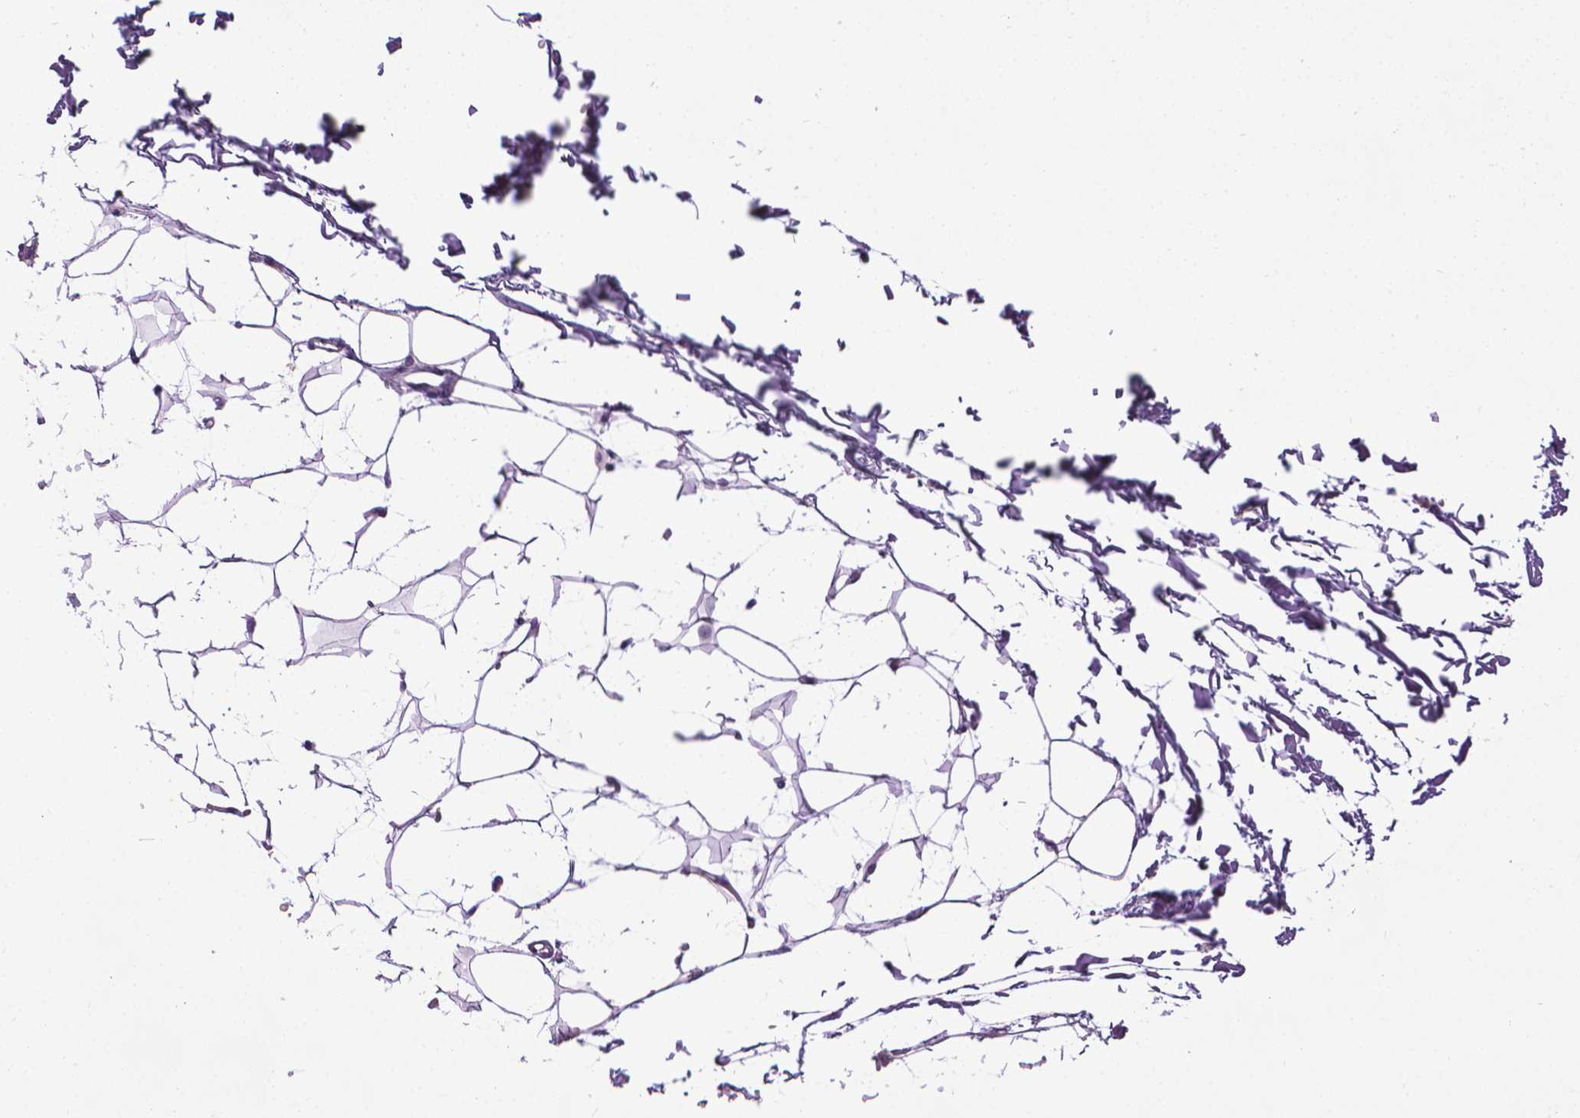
{"staining": {"intensity": "negative", "quantity": "none", "location": "none"}, "tissue": "breast", "cell_type": "Adipocytes", "image_type": "normal", "snomed": [{"axis": "morphology", "description": "Normal tissue, NOS"}, {"axis": "topography", "description": "Skin"}, {"axis": "topography", "description": "Breast"}], "caption": "This micrograph is of unremarkable breast stained with IHC to label a protein in brown with the nuclei are counter-stained blue. There is no staining in adipocytes.", "gene": "DNAI7", "patient": {"sex": "female", "age": 43}}